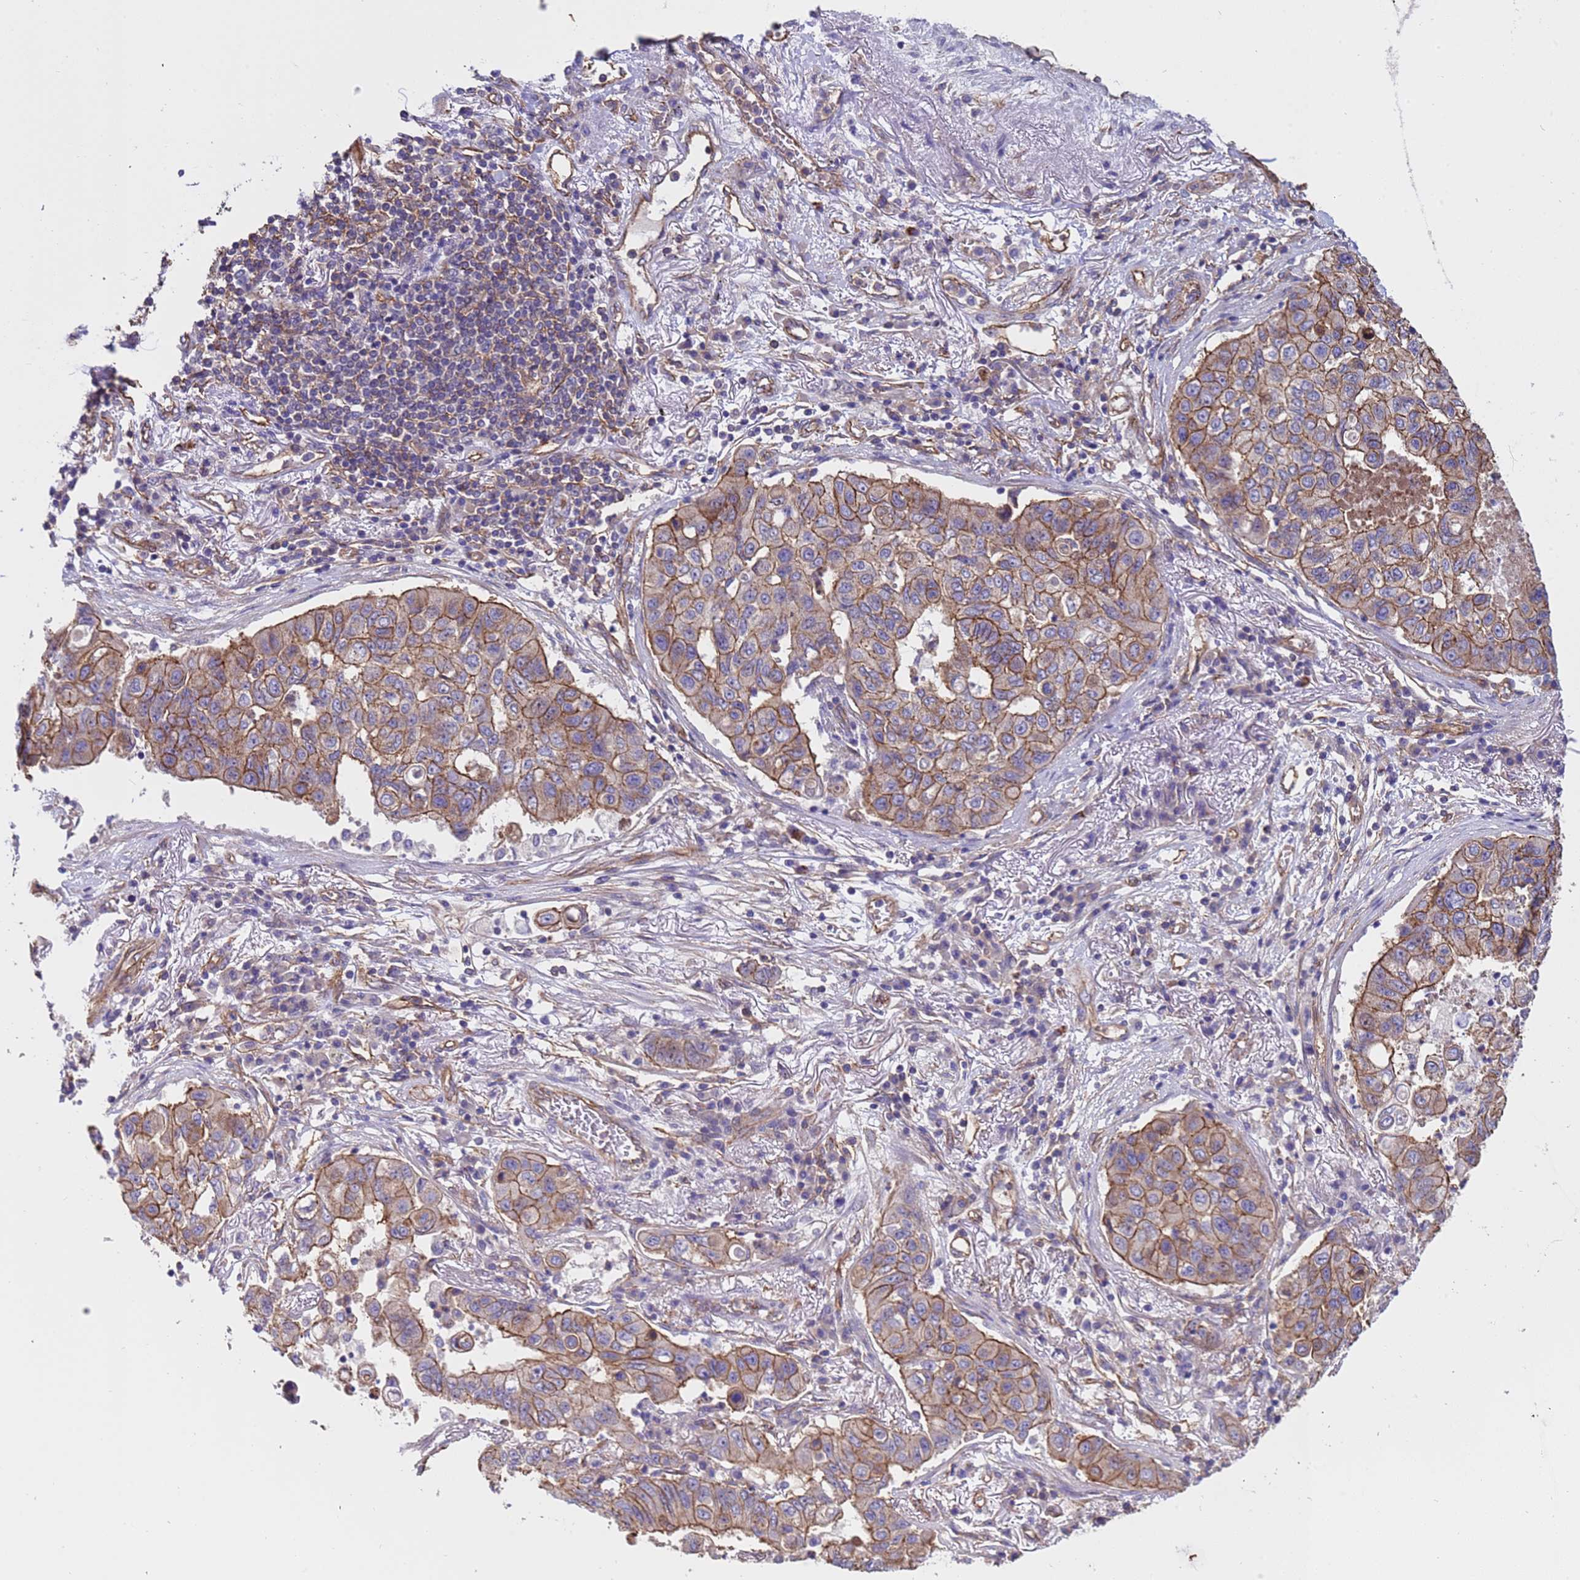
{"staining": {"intensity": "moderate", "quantity": "25%-75%", "location": "cytoplasmic/membranous"}, "tissue": "lung cancer", "cell_type": "Tumor cells", "image_type": "cancer", "snomed": [{"axis": "morphology", "description": "Squamous cell carcinoma, NOS"}, {"axis": "topography", "description": "Lung"}], "caption": "A micrograph showing moderate cytoplasmic/membranous staining in approximately 25%-75% of tumor cells in squamous cell carcinoma (lung), as visualized by brown immunohistochemical staining.", "gene": "ZNF248", "patient": {"sex": "male", "age": 74}}